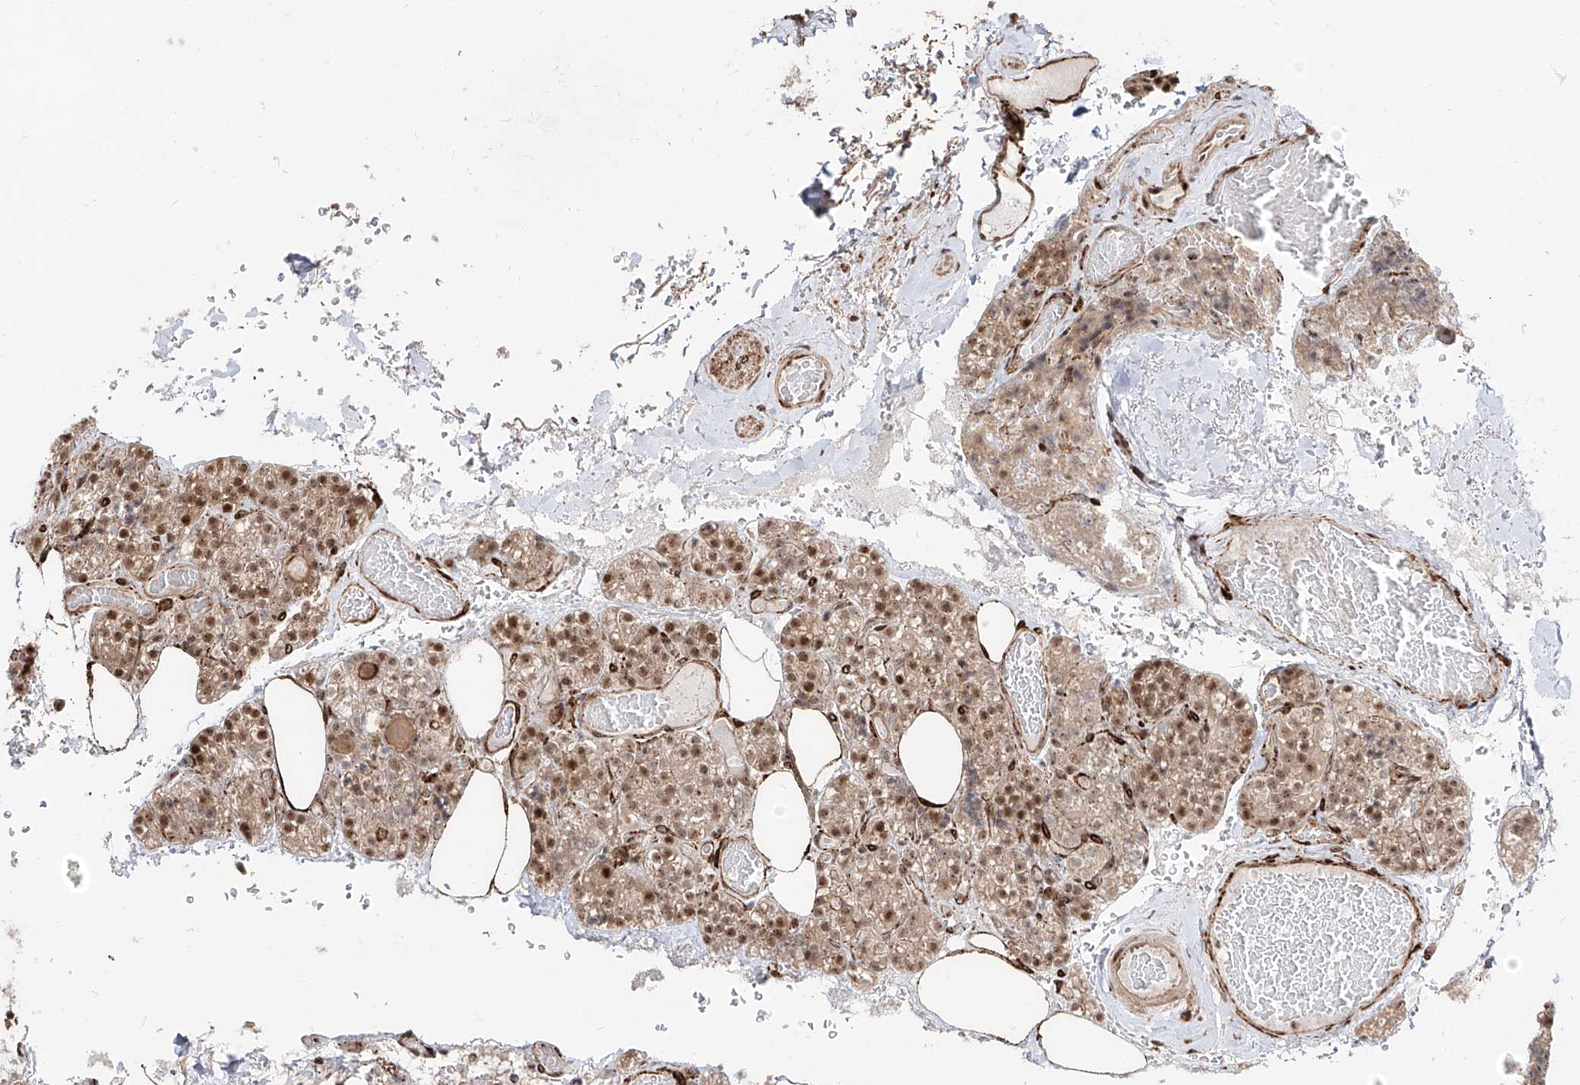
{"staining": {"intensity": "moderate", "quantity": ">75%", "location": "nuclear"}, "tissue": "parathyroid gland", "cell_type": "Glandular cells", "image_type": "normal", "snomed": [{"axis": "morphology", "description": "Normal tissue, NOS"}, {"axis": "topography", "description": "Parathyroid gland"}], "caption": "The micrograph displays staining of benign parathyroid gland, revealing moderate nuclear protein staining (brown color) within glandular cells. Immunohistochemistry (ihc) stains the protein in brown and the nuclei are stained blue.", "gene": "ZNF710", "patient": {"sex": "male", "age": 87}}